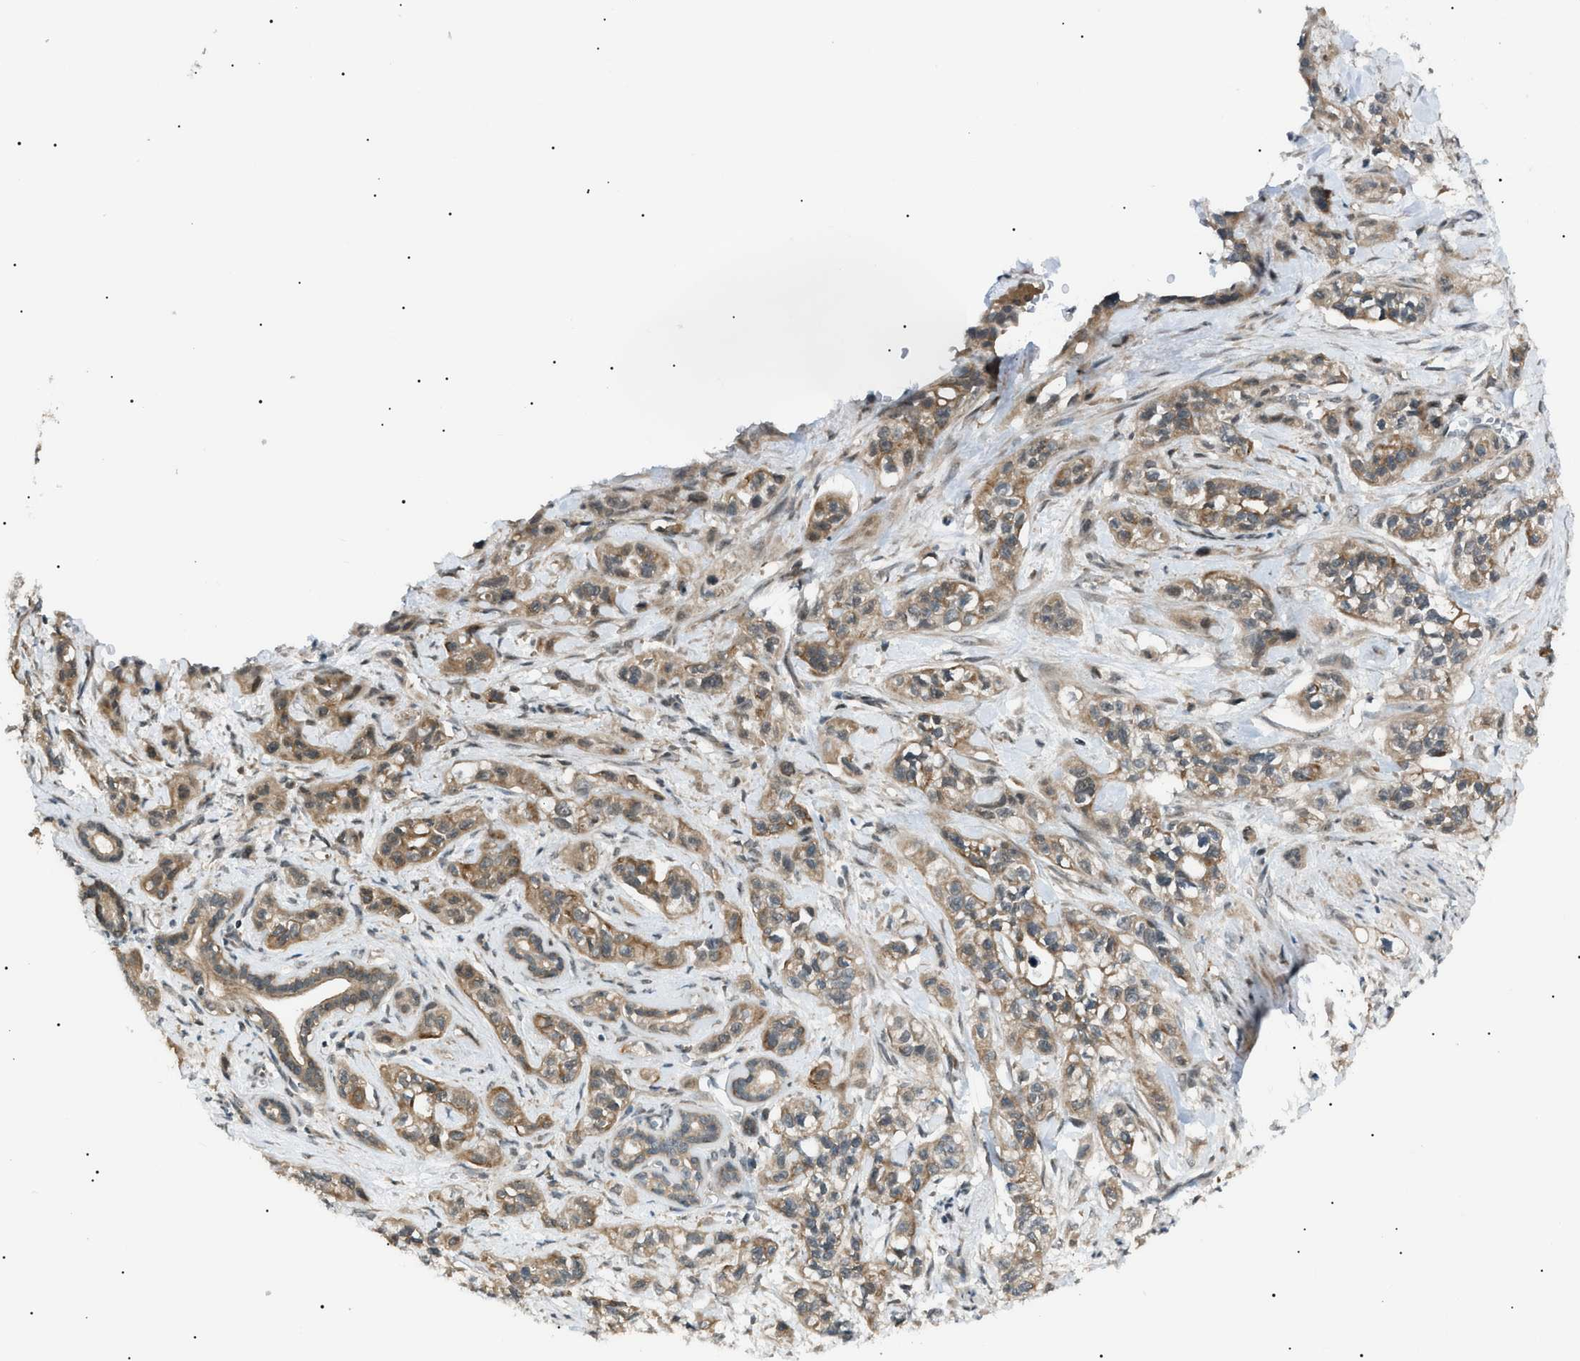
{"staining": {"intensity": "moderate", "quantity": ">75%", "location": "cytoplasmic/membranous"}, "tissue": "pancreatic cancer", "cell_type": "Tumor cells", "image_type": "cancer", "snomed": [{"axis": "morphology", "description": "Adenocarcinoma, NOS"}, {"axis": "topography", "description": "Pancreas"}], "caption": "Immunohistochemical staining of pancreatic cancer reveals medium levels of moderate cytoplasmic/membranous staining in approximately >75% of tumor cells.", "gene": "LPIN2", "patient": {"sex": "male", "age": 74}}